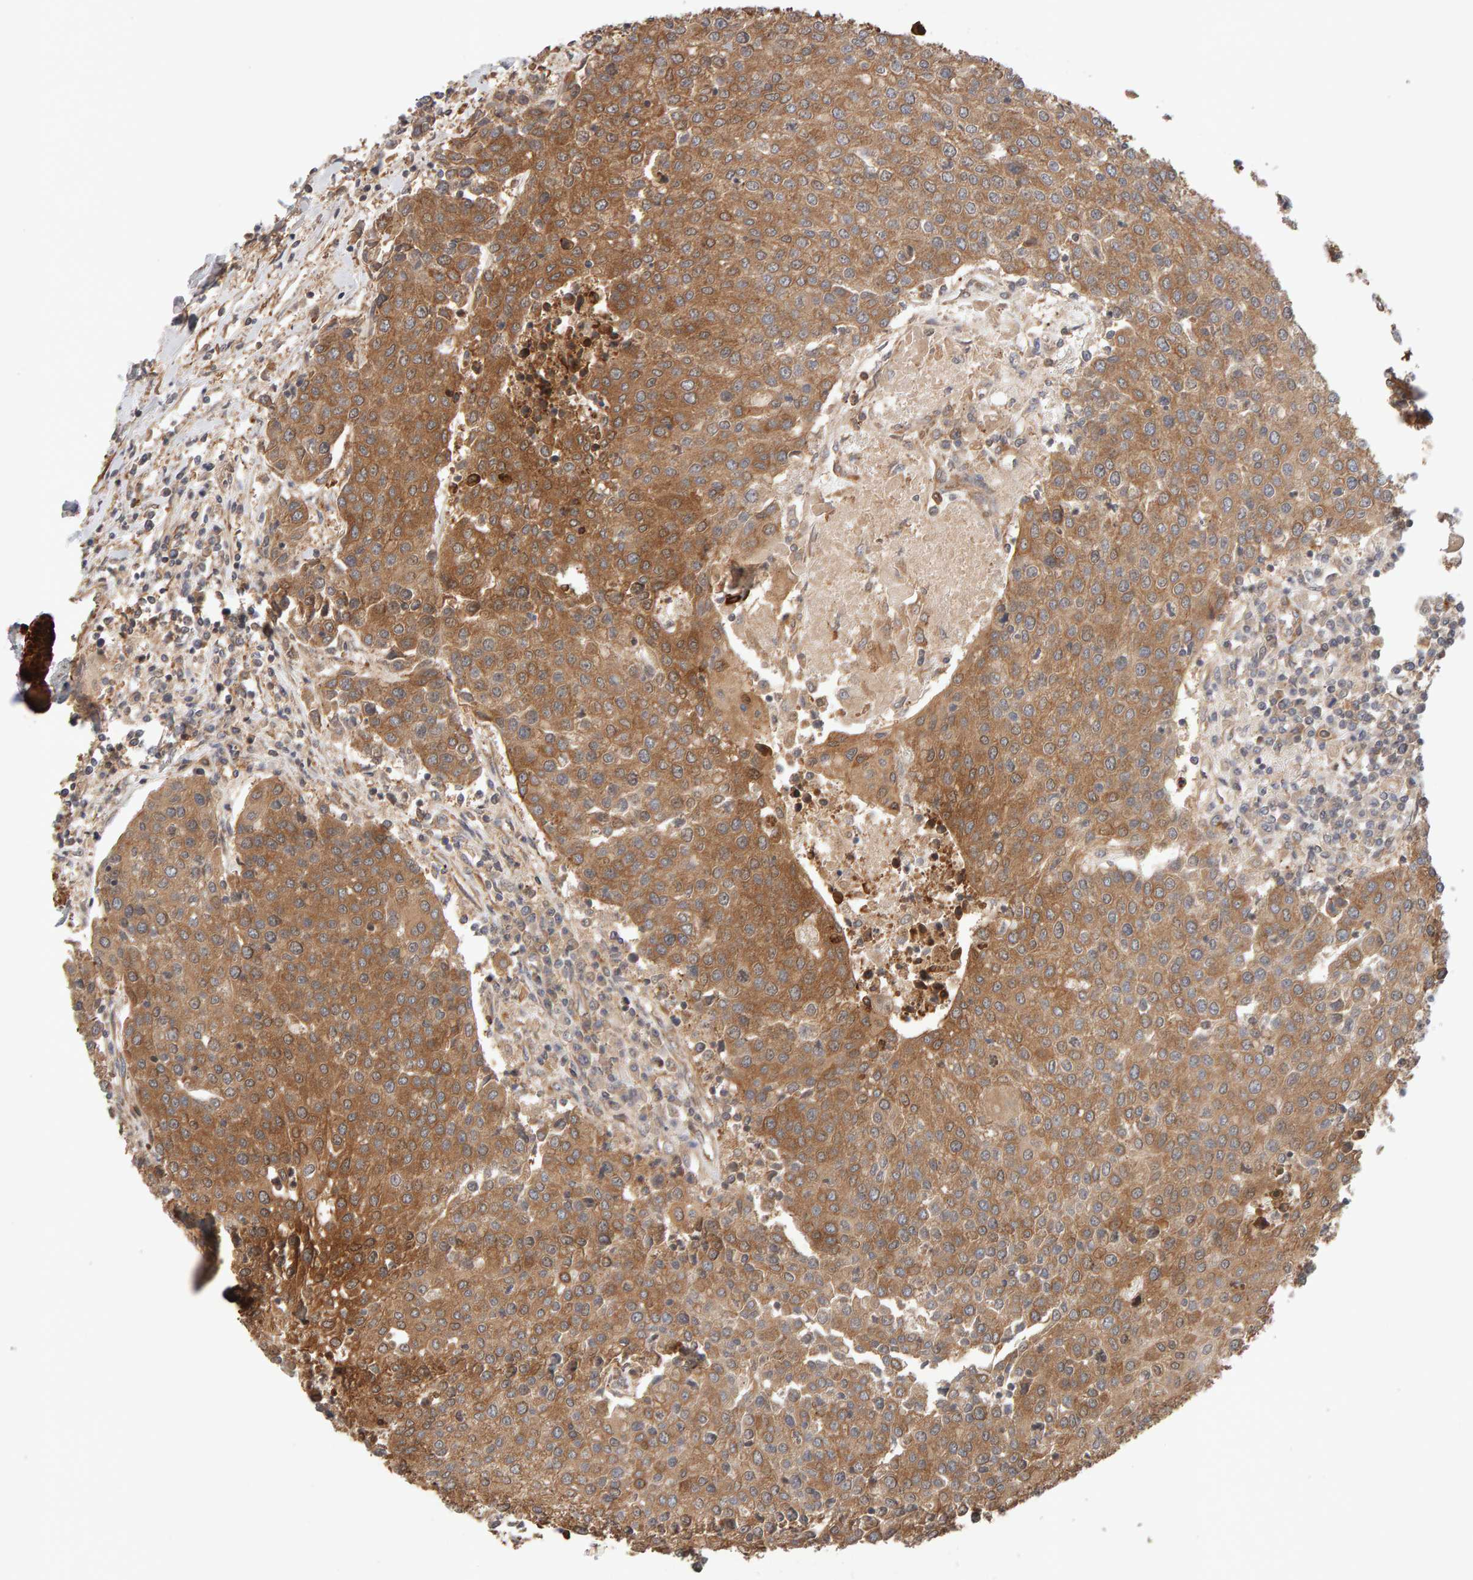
{"staining": {"intensity": "moderate", "quantity": ">75%", "location": "cytoplasmic/membranous"}, "tissue": "urothelial cancer", "cell_type": "Tumor cells", "image_type": "cancer", "snomed": [{"axis": "morphology", "description": "Urothelial carcinoma, High grade"}, {"axis": "topography", "description": "Urinary bladder"}], "caption": "Immunohistochemical staining of human urothelial cancer displays medium levels of moderate cytoplasmic/membranous positivity in about >75% of tumor cells.", "gene": "SYNRG", "patient": {"sex": "female", "age": 85}}